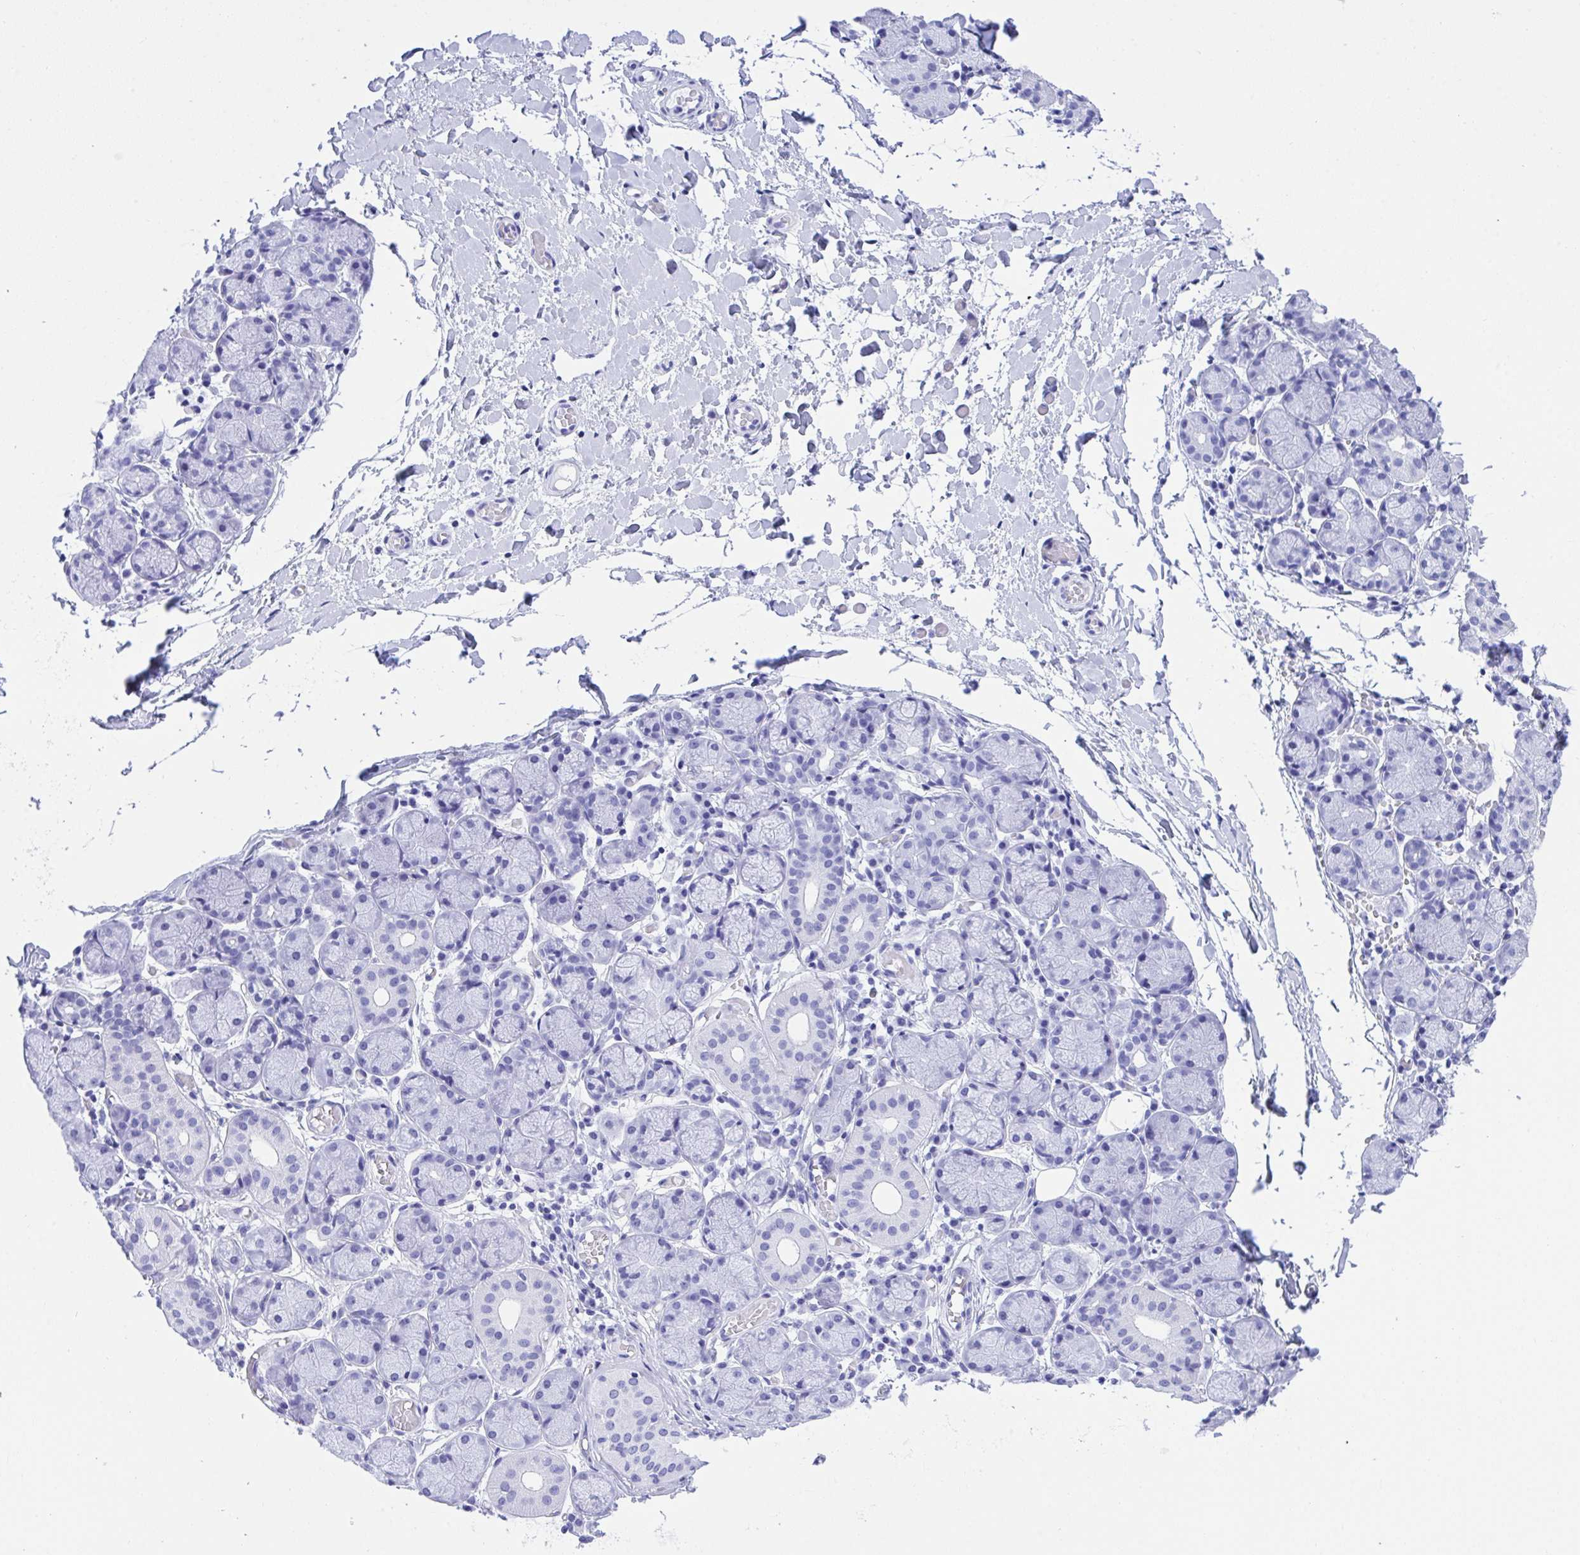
{"staining": {"intensity": "negative", "quantity": "none", "location": "none"}, "tissue": "salivary gland", "cell_type": "Glandular cells", "image_type": "normal", "snomed": [{"axis": "morphology", "description": "Normal tissue, NOS"}, {"axis": "topography", "description": "Salivary gland"}], "caption": "A high-resolution image shows immunohistochemistry (IHC) staining of normal salivary gland, which demonstrates no significant staining in glandular cells. The staining is performed using DAB (3,3'-diaminobenzidine) brown chromogen with nuclei counter-stained in using hematoxylin.", "gene": "ANK1", "patient": {"sex": "female", "age": 24}}